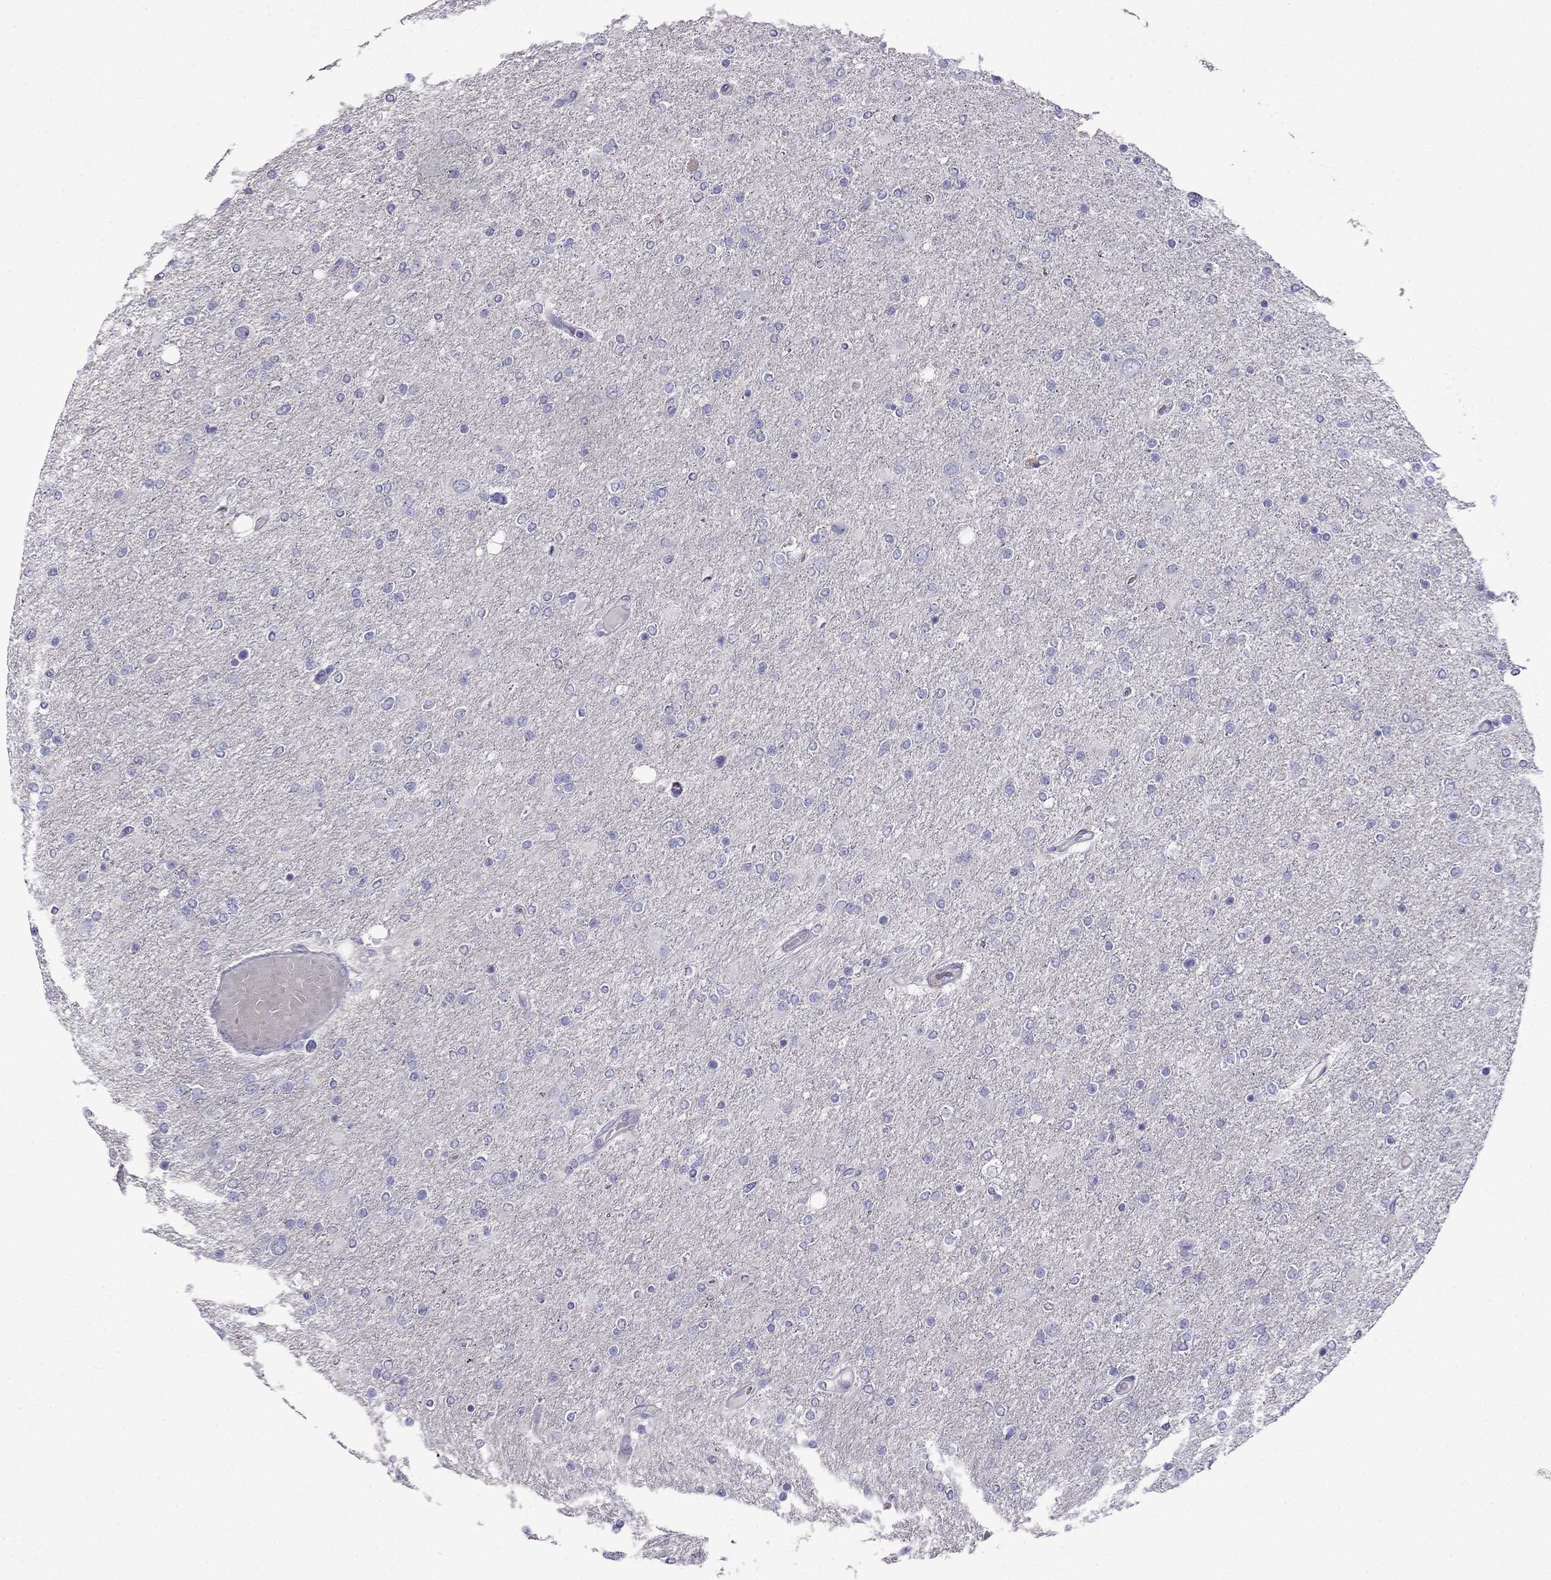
{"staining": {"intensity": "negative", "quantity": "none", "location": "none"}, "tissue": "glioma", "cell_type": "Tumor cells", "image_type": "cancer", "snomed": [{"axis": "morphology", "description": "Glioma, malignant, High grade"}, {"axis": "topography", "description": "Cerebral cortex"}], "caption": "An image of human malignant glioma (high-grade) is negative for staining in tumor cells.", "gene": "PATE1", "patient": {"sex": "male", "age": 70}}